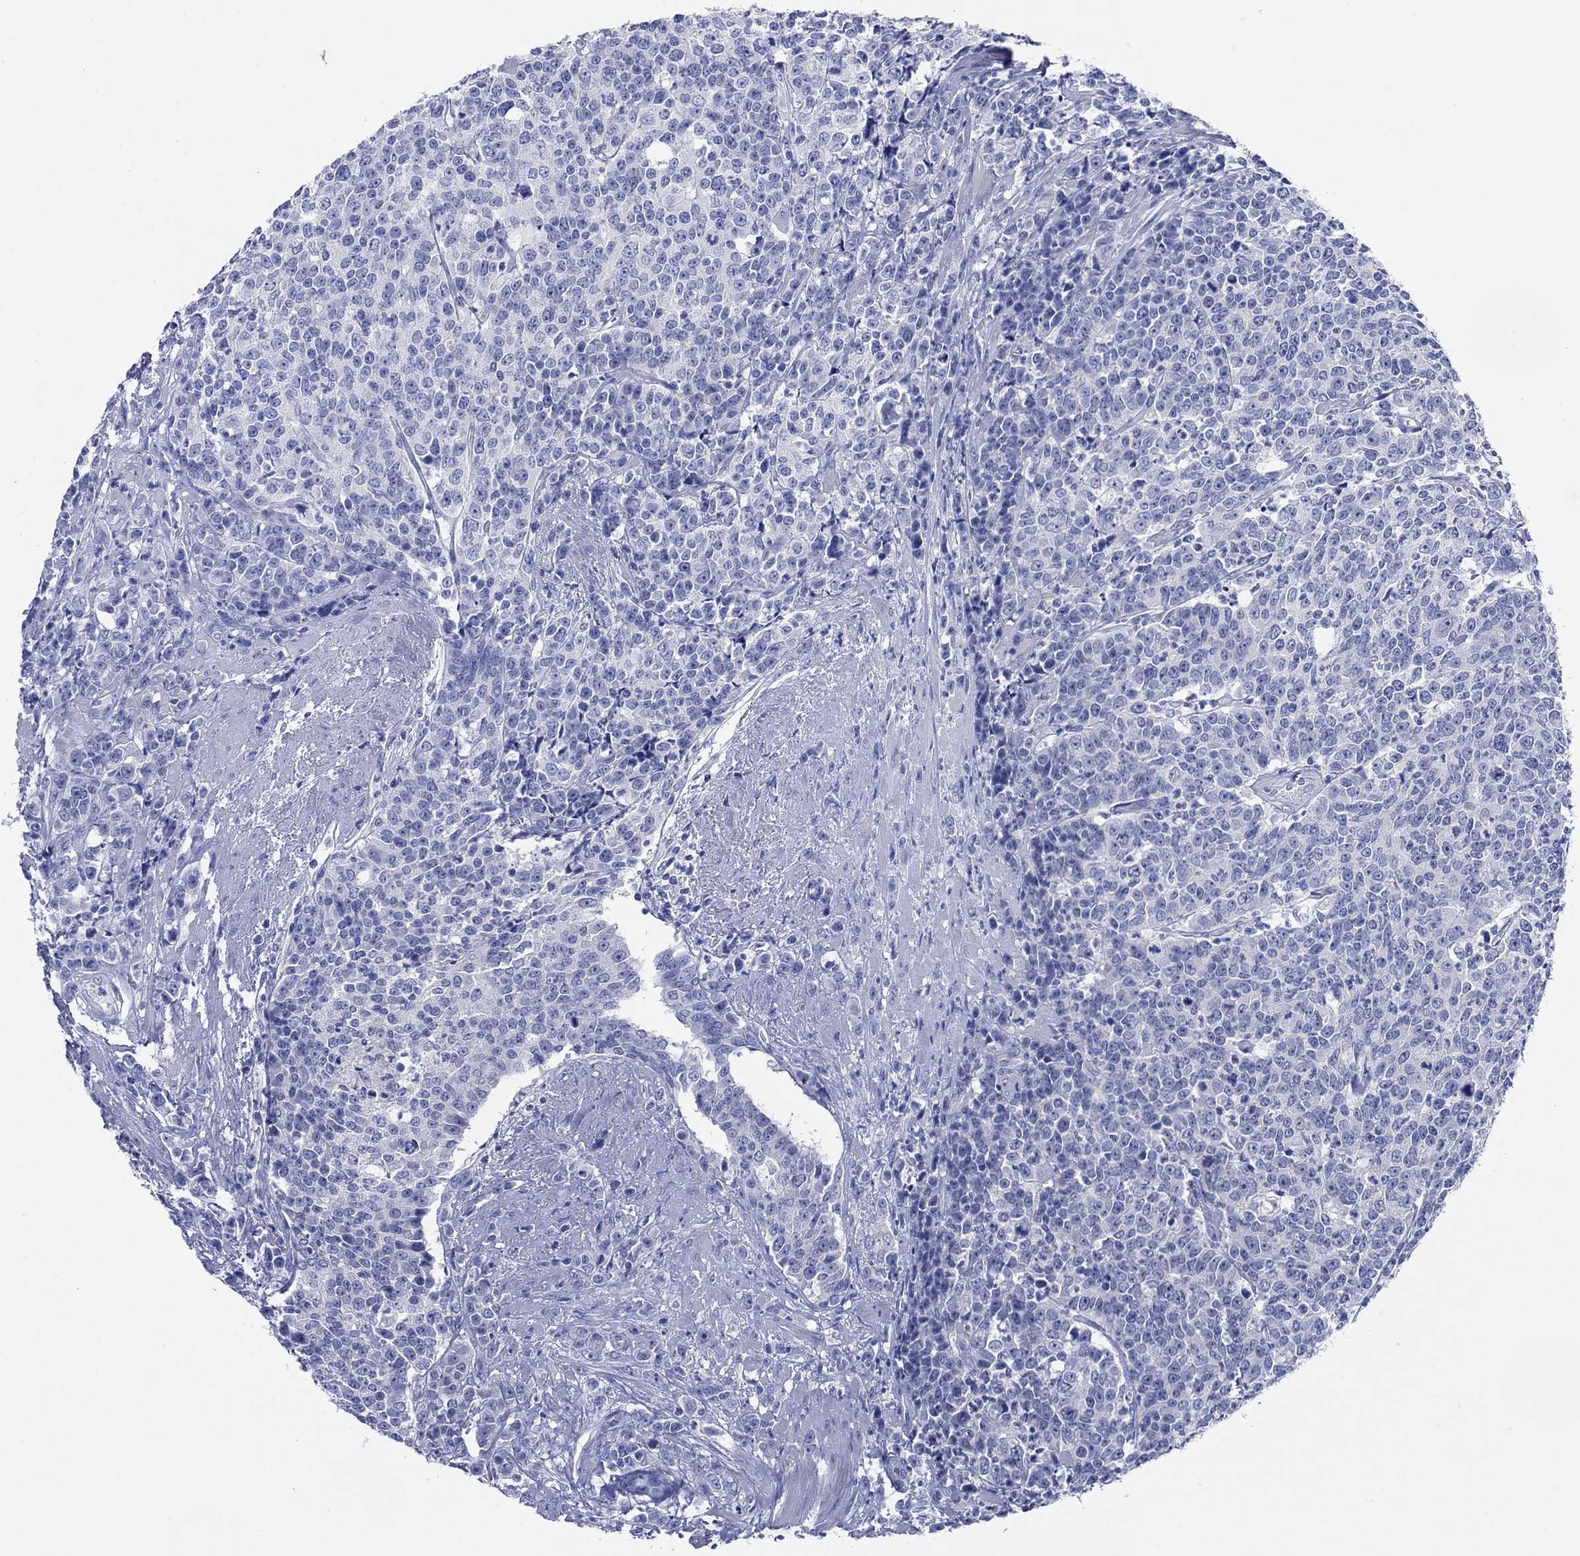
{"staining": {"intensity": "negative", "quantity": "none", "location": "none"}, "tissue": "prostate cancer", "cell_type": "Tumor cells", "image_type": "cancer", "snomed": [{"axis": "morphology", "description": "Adenocarcinoma, NOS"}, {"axis": "topography", "description": "Prostate"}], "caption": "The histopathology image shows no staining of tumor cells in prostate adenocarcinoma.", "gene": "ATP4A", "patient": {"sex": "male", "age": 67}}